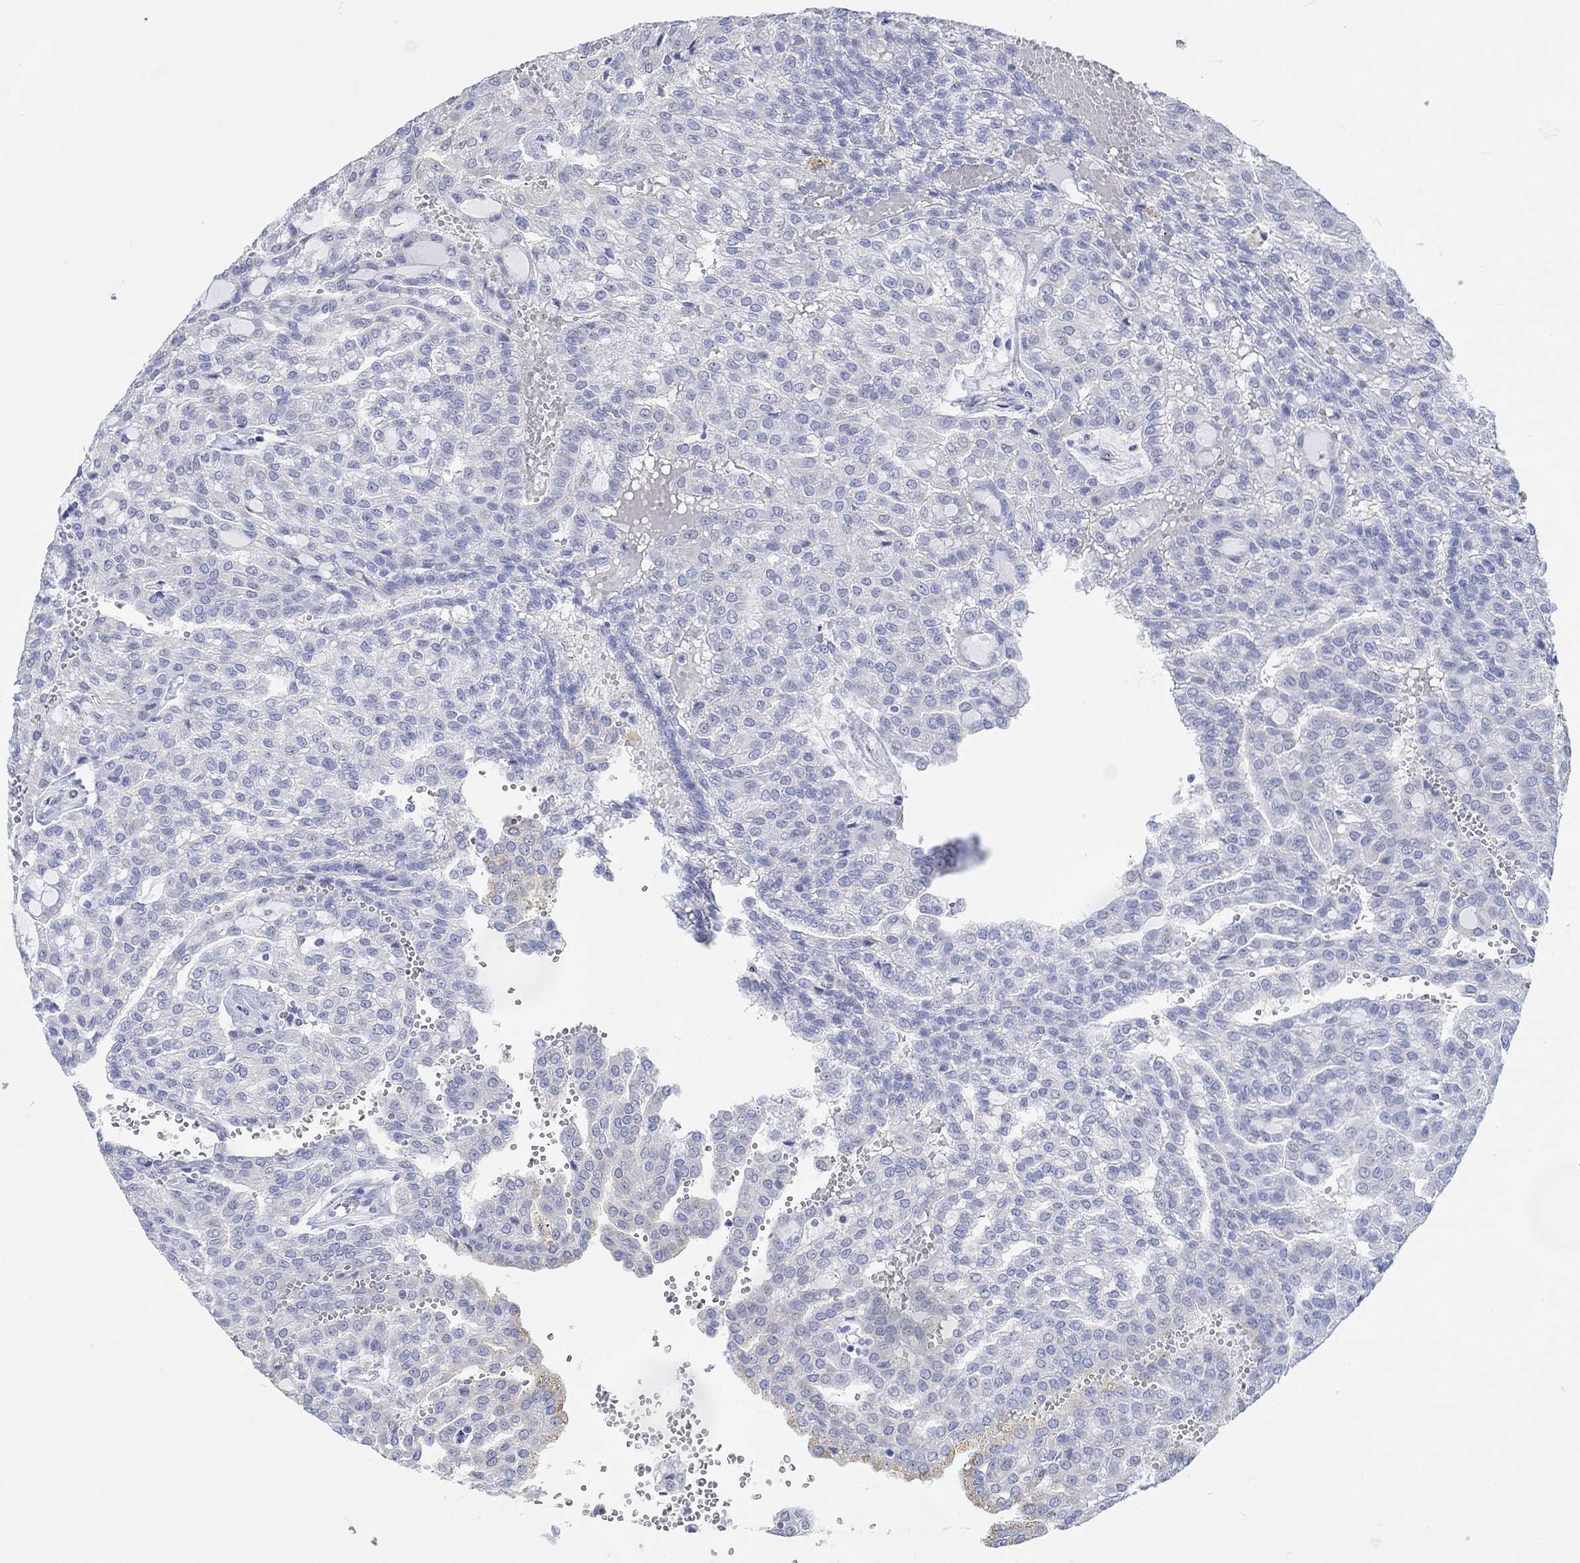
{"staining": {"intensity": "negative", "quantity": "none", "location": "none"}, "tissue": "renal cancer", "cell_type": "Tumor cells", "image_type": "cancer", "snomed": [{"axis": "morphology", "description": "Adenocarcinoma, NOS"}, {"axis": "topography", "description": "Kidney"}], "caption": "High magnification brightfield microscopy of renal adenocarcinoma stained with DAB (3,3'-diaminobenzidine) (brown) and counterstained with hematoxylin (blue): tumor cells show no significant staining.", "gene": "AK8", "patient": {"sex": "male", "age": 63}}